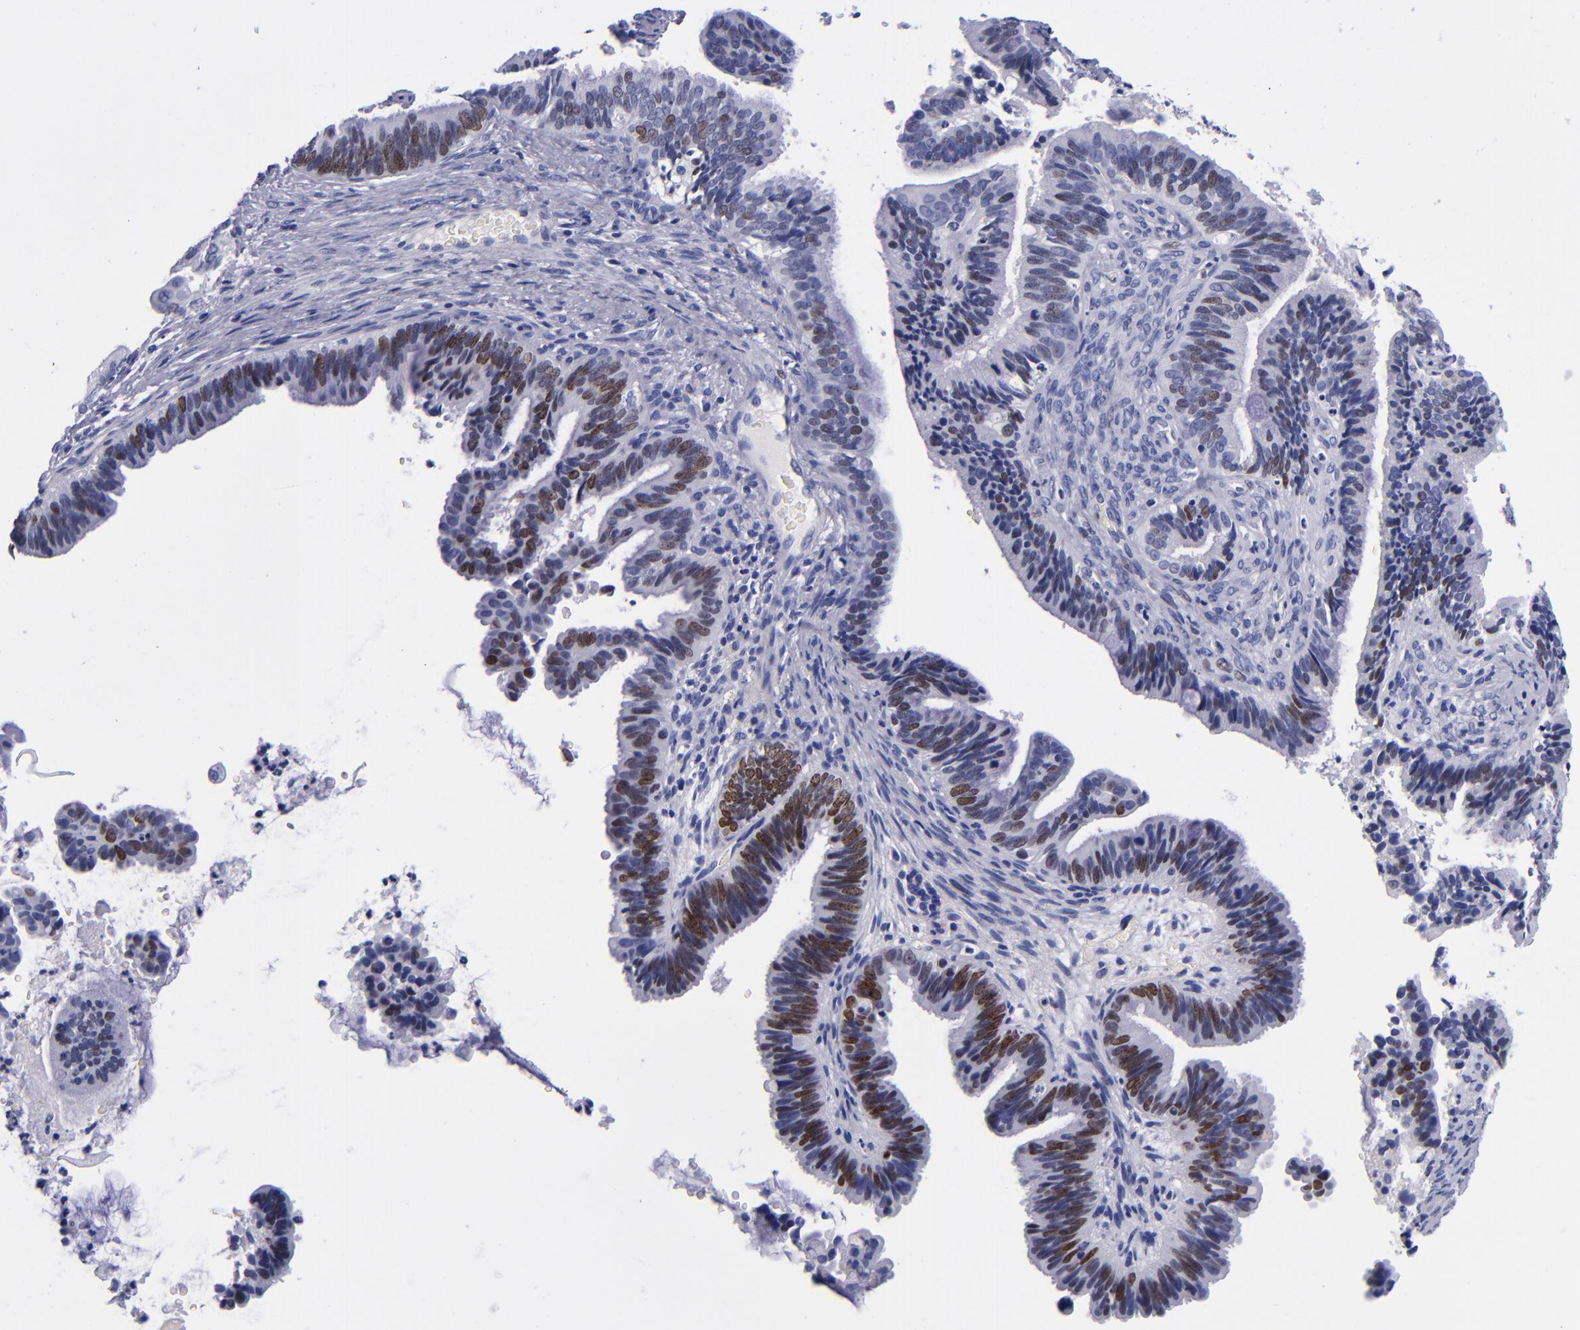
{"staining": {"intensity": "moderate", "quantity": "25%-75%", "location": "nuclear"}, "tissue": "cervical cancer", "cell_type": "Tumor cells", "image_type": "cancer", "snomed": [{"axis": "morphology", "description": "Adenocarcinoma, NOS"}, {"axis": "topography", "description": "Cervix"}], "caption": "This is an image of immunohistochemistry staining of cervical cancer (adenocarcinoma), which shows moderate staining in the nuclear of tumor cells.", "gene": "MCM7", "patient": {"sex": "female", "age": 47}}